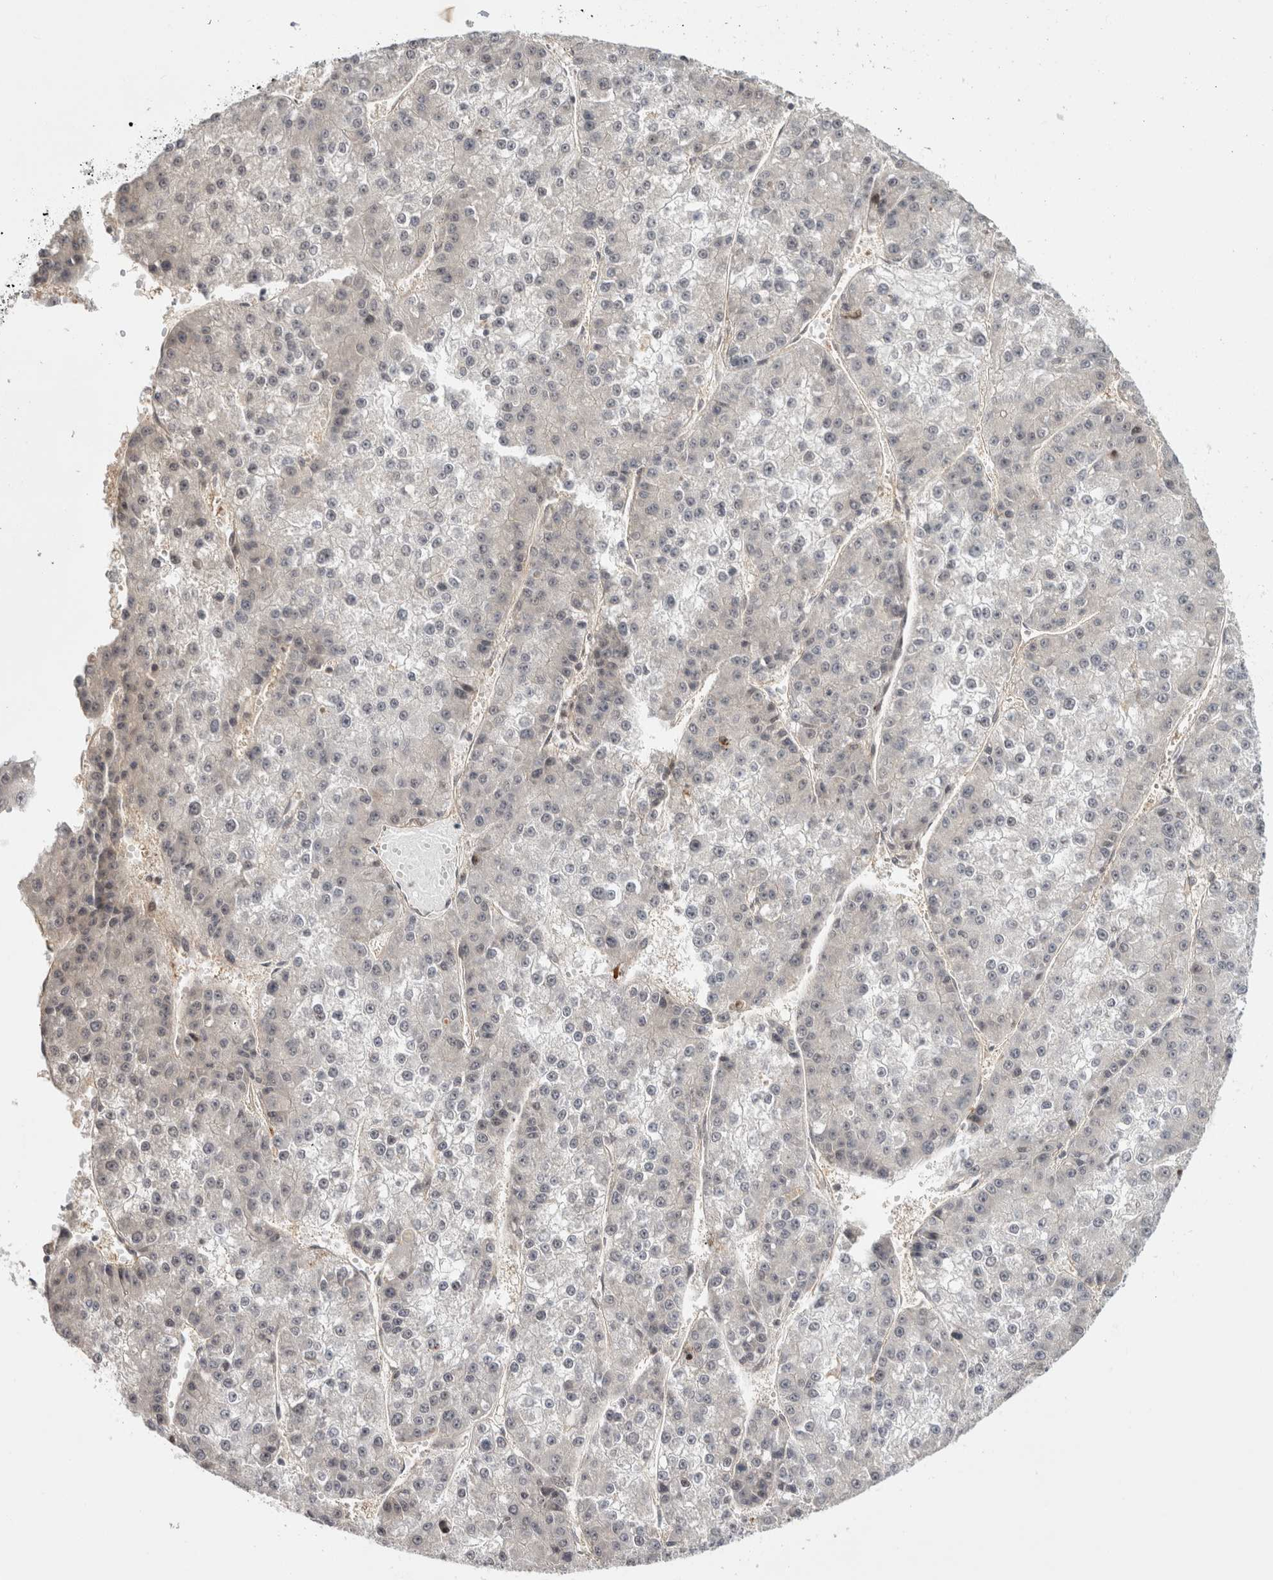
{"staining": {"intensity": "negative", "quantity": "none", "location": "none"}, "tissue": "liver cancer", "cell_type": "Tumor cells", "image_type": "cancer", "snomed": [{"axis": "morphology", "description": "Carcinoma, Hepatocellular, NOS"}, {"axis": "topography", "description": "Liver"}], "caption": "Immunohistochemistry image of neoplastic tissue: human liver cancer (hepatocellular carcinoma) stained with DAB demonstrates no significant protein staining in tumor cells. (DAB (3,3'-diaminobenzidine) immunohistochemistry visualized using brightfield microscopy, high magnification).", "gene": "ZNF318", "patient": {"sex": "female", "age": 73}}